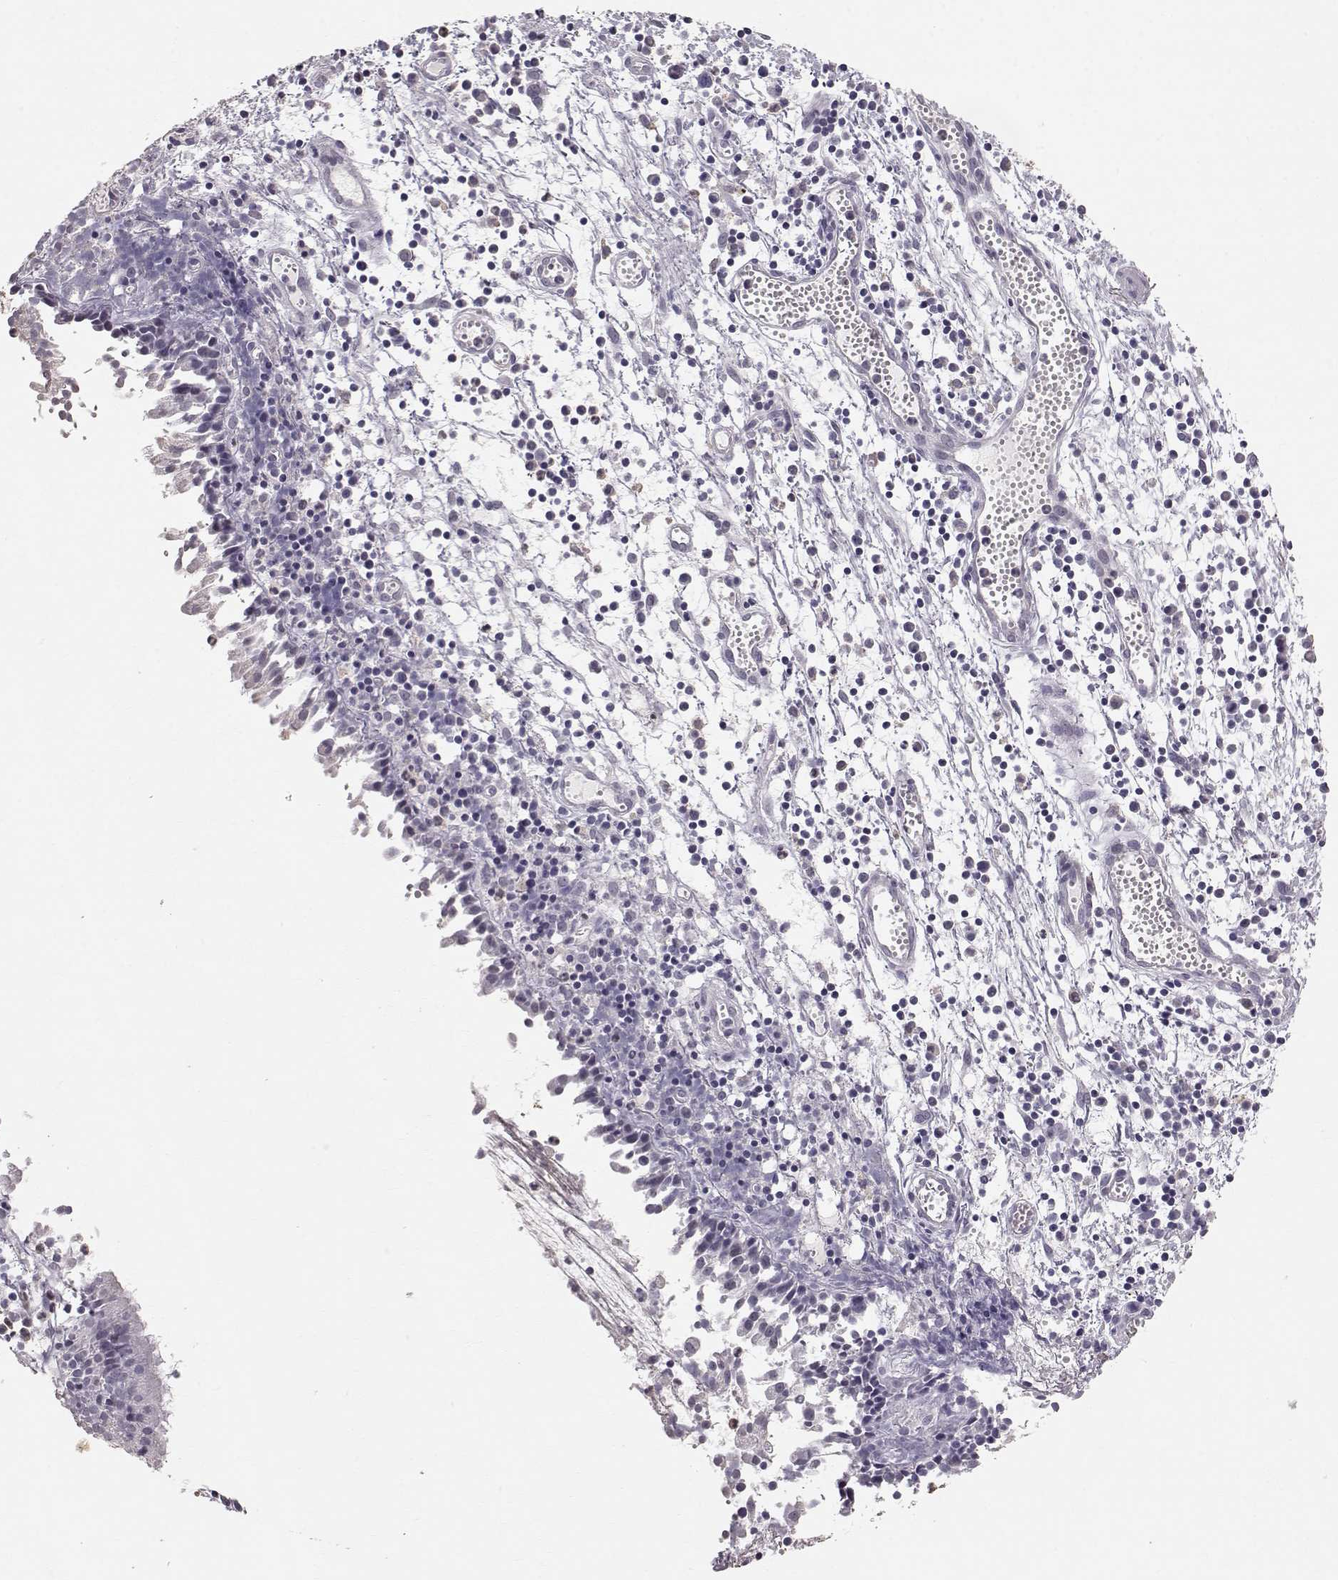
{"staining": {"intensity": "negative", "quantity": "none", "location": "none"}, "tissue": "nasopharynx", "cell_type": "Respiratory epithelial cells", "image_type": "normal", "snomed": [{"axis": "morphology", "description": "Normal tissue, NOS"}, {"axis": "topography", "description": "Nasopharynx"}], "caption": "This is an immunohistochemistry histopathology image of normal human nasopharynx. There is no staining in respiratory epithelial cells.", "gene": "POU1F1", "patient": {"sex": "male", "age": 9}}